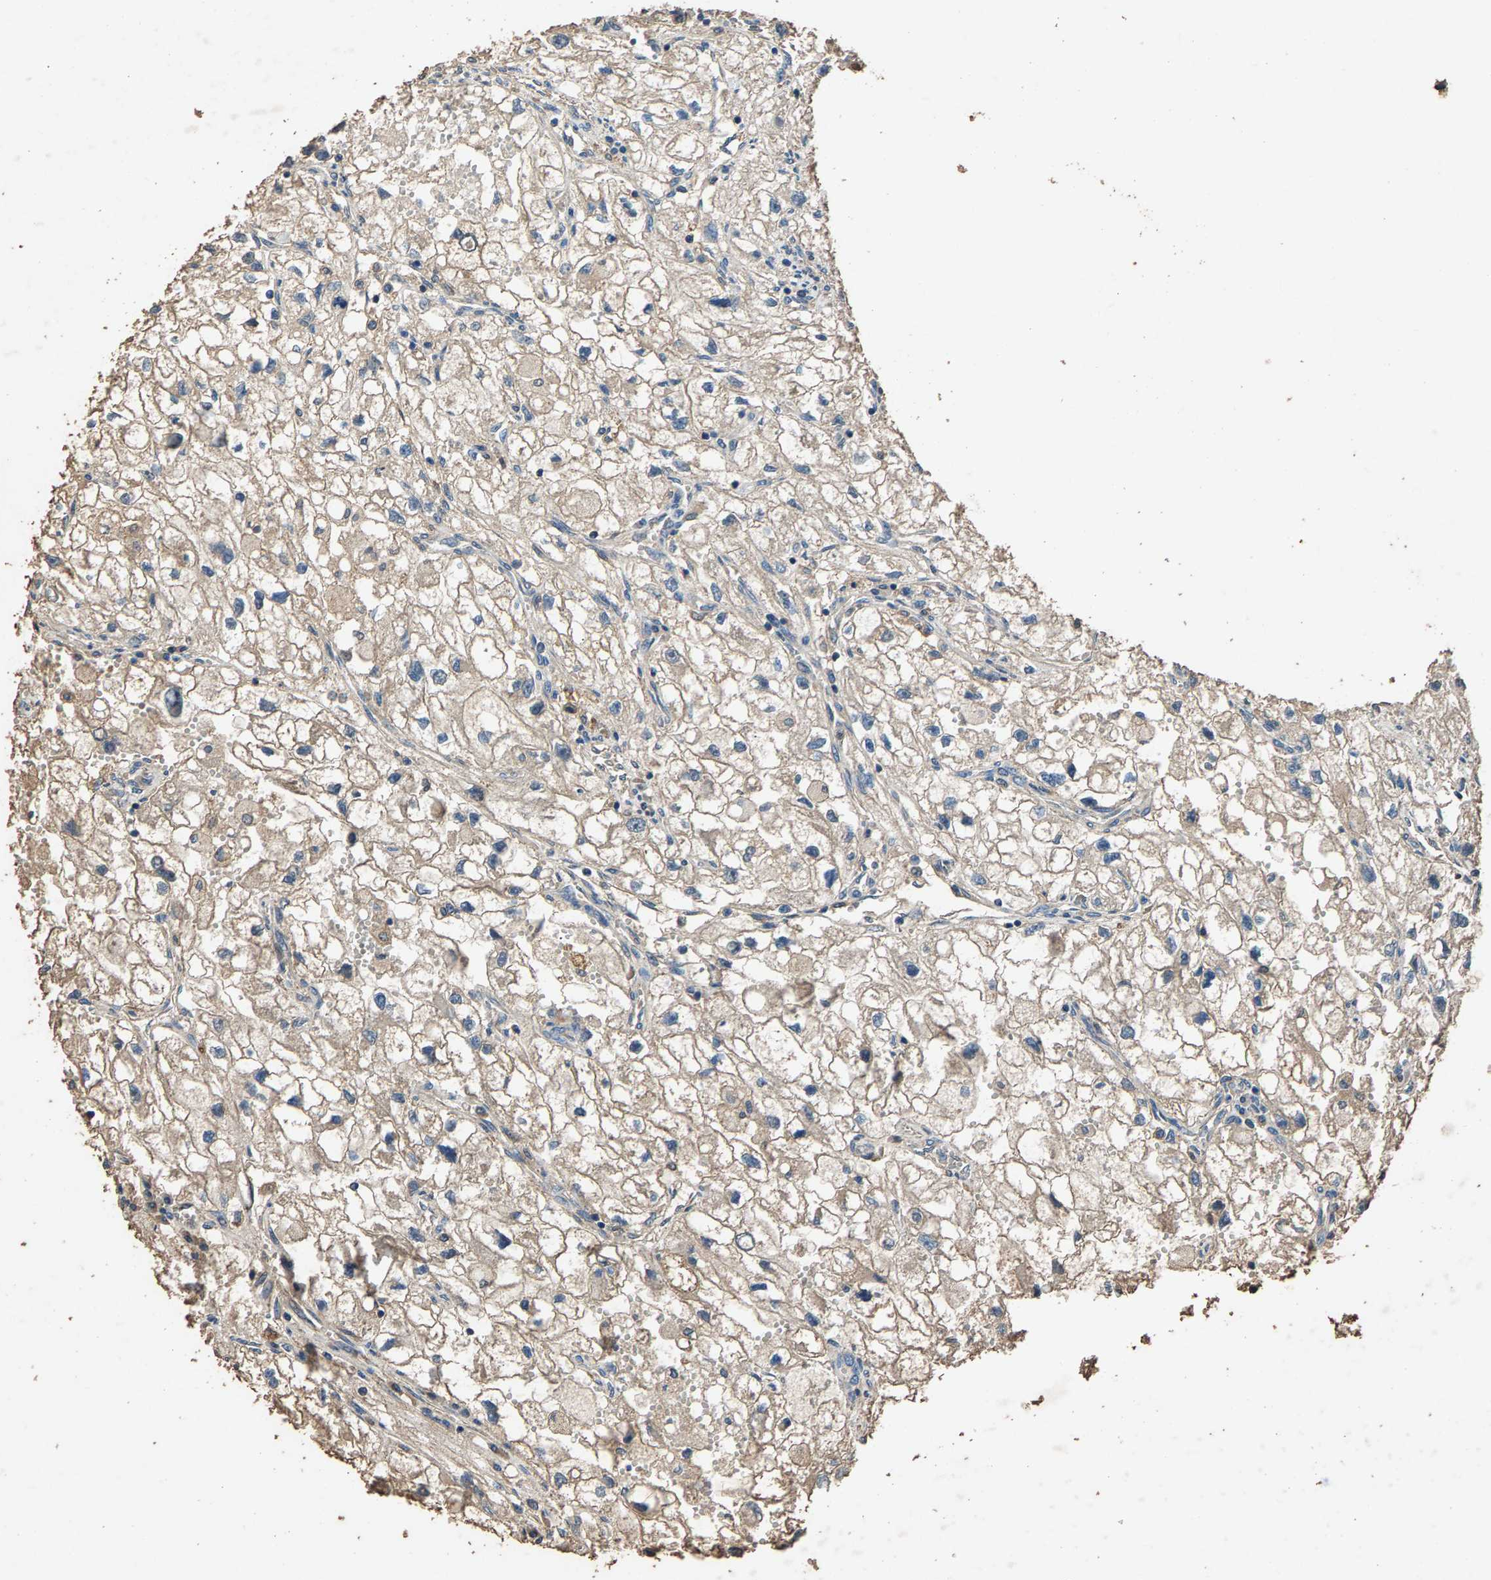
{"staining": {"intensity": "weak", "quantity": "<25%", "location": "cytoplasmic/membranous"}, "tissue": "renal cancer", "cell_type": "Tumor cells", "image_type": "cancer", "snomed": [{"axis": "morphology", "description": "Adenocarcinoma, NOS"}, {"axis": "topography", "description": "Kidney"}], "caption": "This is a photomicrograph of IHC staining of renal cancer (adenocarcinoma), which shows no expression in tumor cells.", "gene": "MRPL27", "patient": {"sex": "female", "age": 70}}